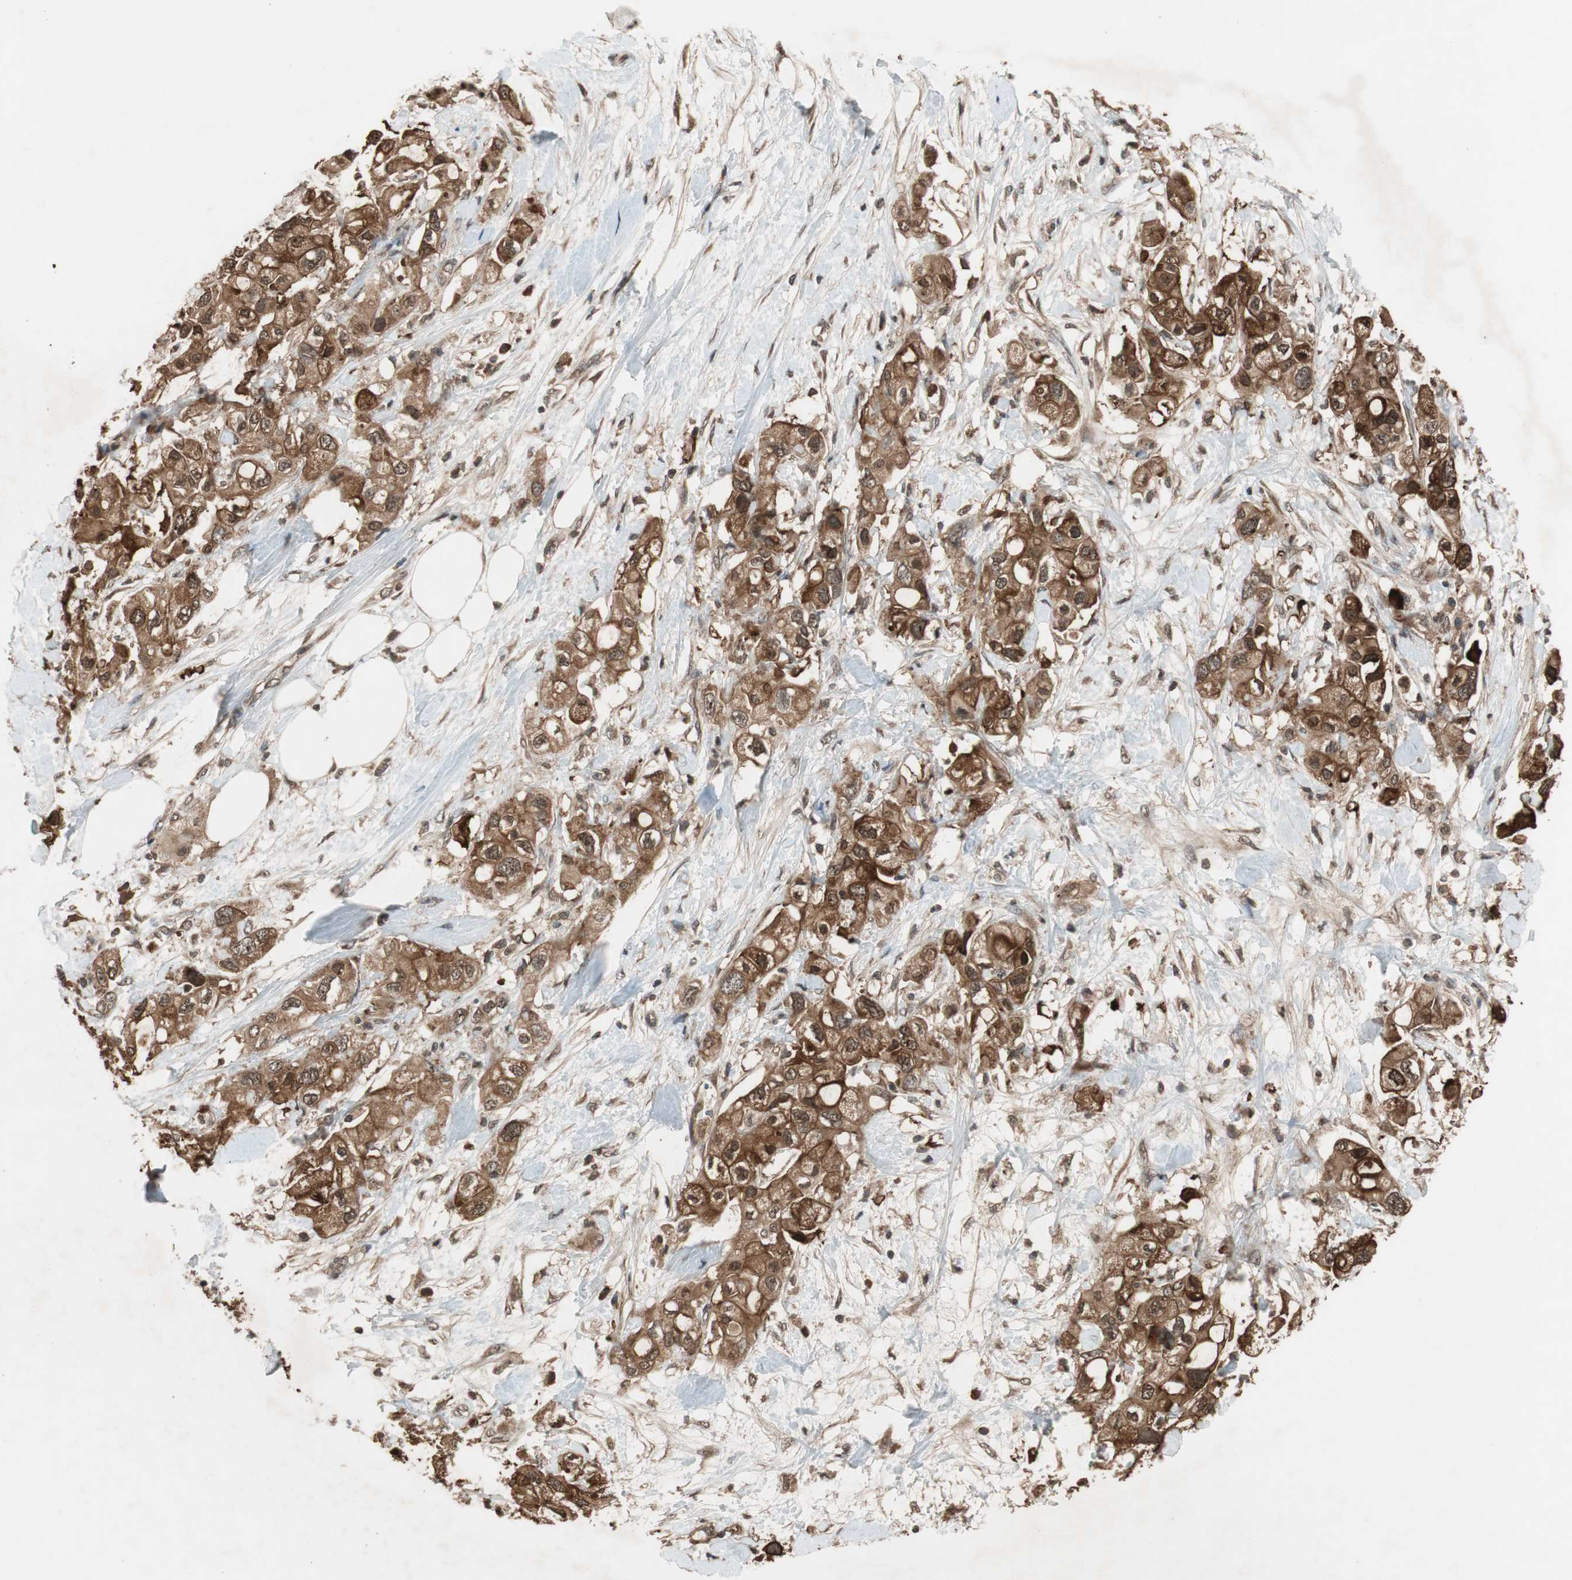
{"staining": {"intensity": "strong", "quantity": ">75%", "location": "cytoplasmic/membranous,nuclear"}, "tissue": "pancreatic cancer", "cell_type": "Tumor cells", "image_type": "cancer", "snomed": [{"axis": "morphology", "description": "Adenocarcinoma, NOS"}, {"axis": "topography", "description": "Pancreas"}], "caption": "Protein expression analysis of pancreatic adenocarcinoma displays strong cytoplasmic/membranous and nuclear staining in approximately >75% of tumor cells.", "gene": "TMEM230", "patient": {"sex": "female", "age": 56}}